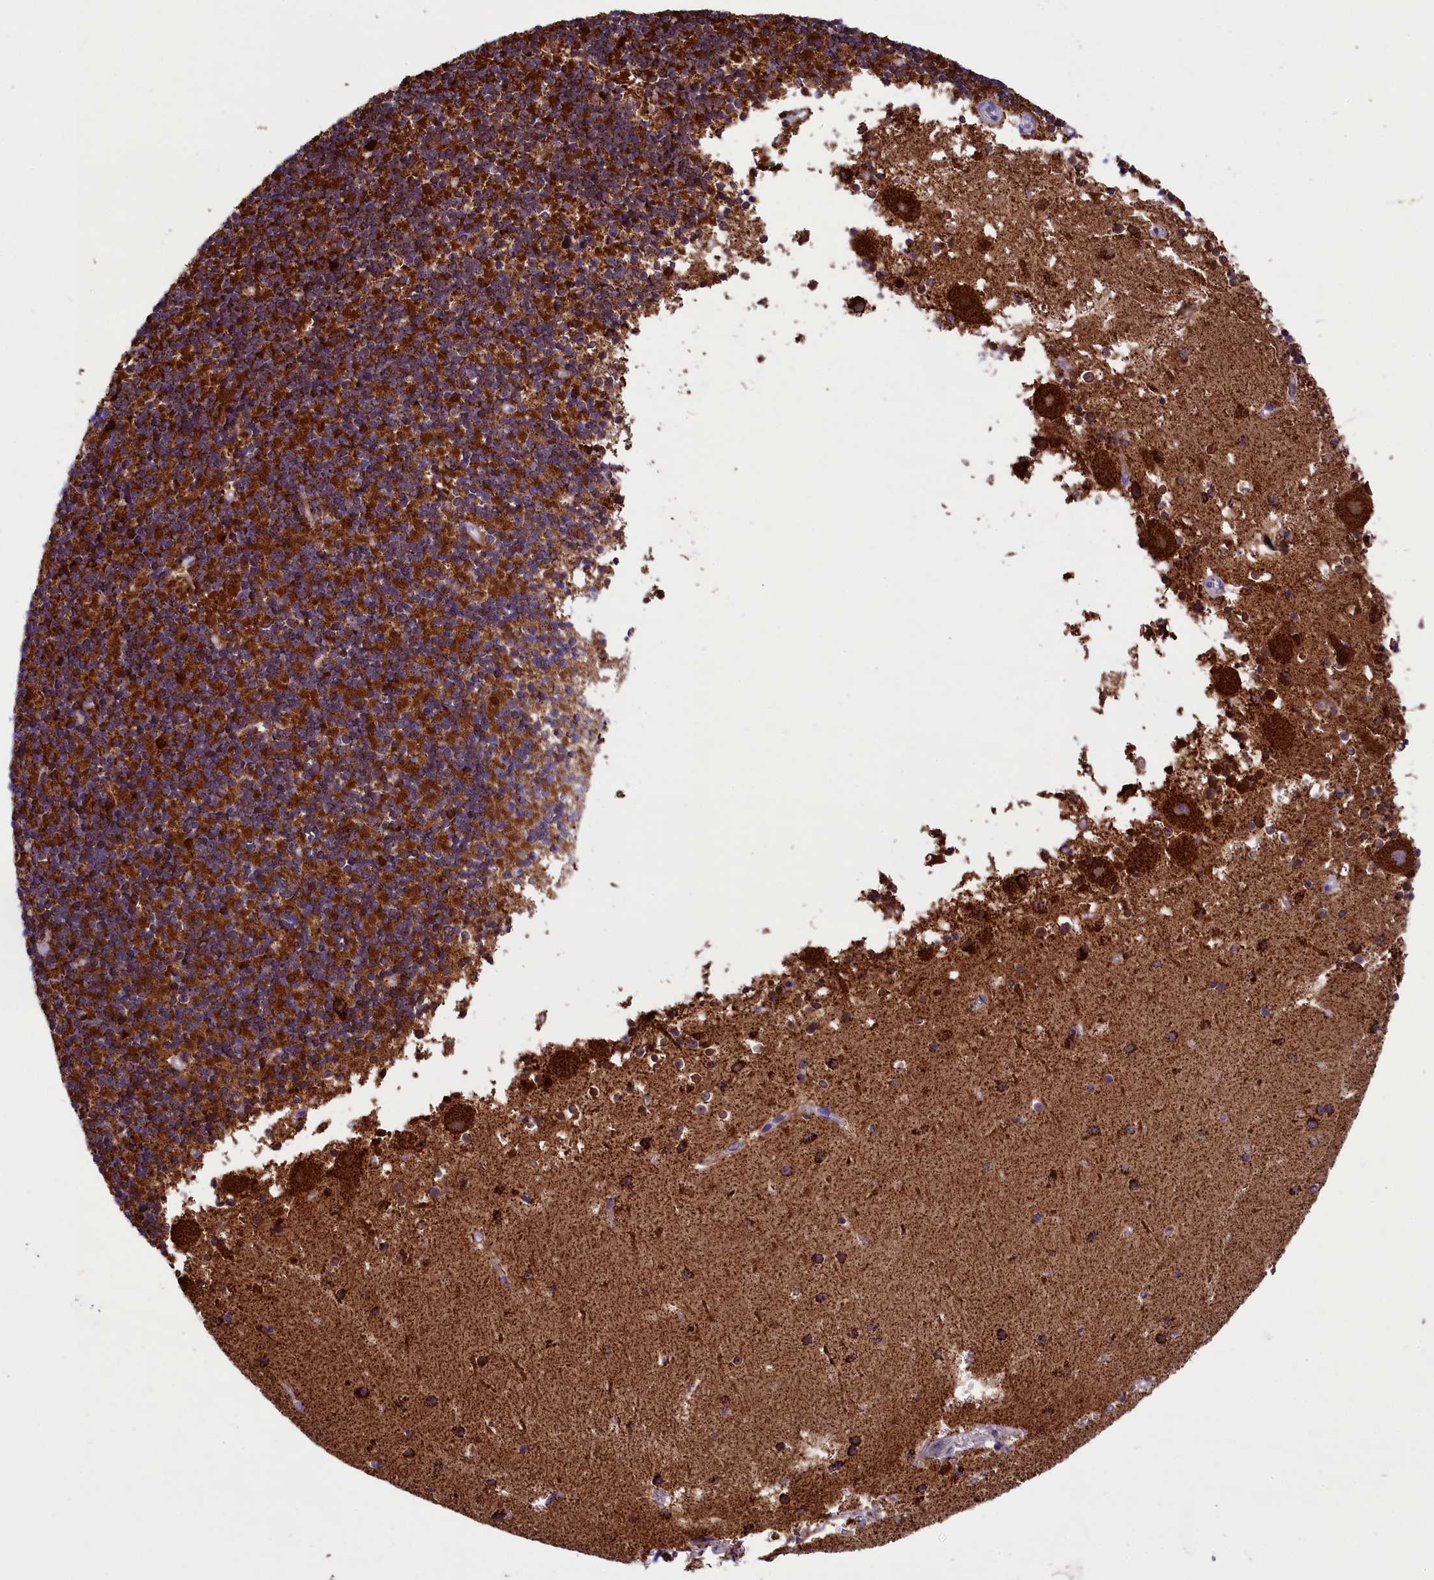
{"staining": {"intensity": "strong", "quantity": "25%-75%", "location": "cytoplasmic/membranous"}, "tissue": "cerebellum", "cell_type": "Cells in granular layer", "image_type": "normal", "snomed": [{"axis": "morphology", "description": "Normal tissue, NOS"}, {"axis": "topography", "description": "Cerebellum"}], "caption": "Immunohistochemistry (IHC) (DAB) staining of unremarkable cerebellum exhibits strong cytoplasmic/membranous protein expression in approximately 25%-75% of cells in granular layer. Nuclei are stained in blue.", "gene": "ABAT", "patient": {"sex": "male", "age": 54}}